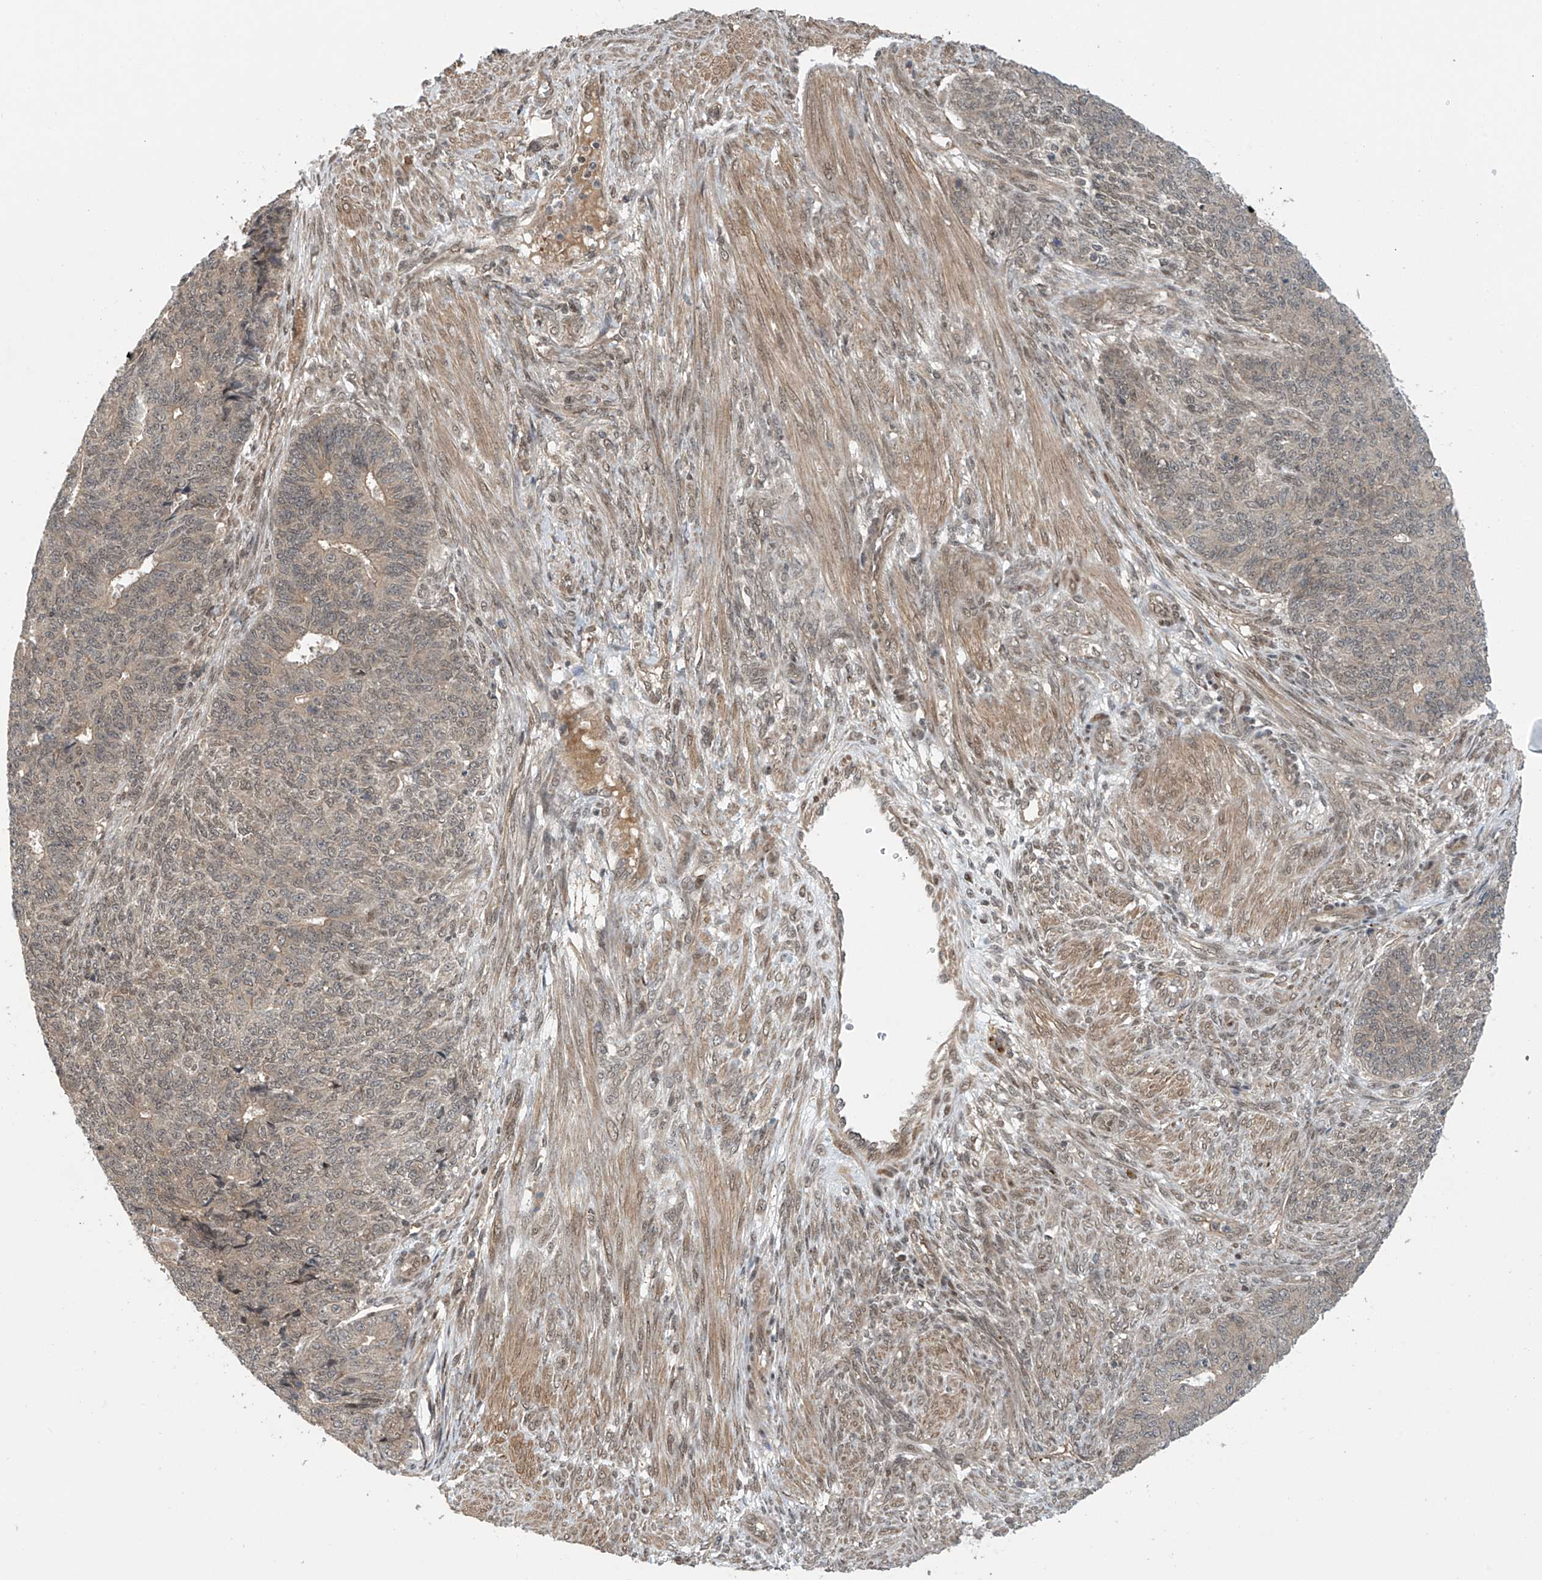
{"staining": {"intensity": "weak", "quantity": "25%-75%", "location": "cytoplasmic/membranous,nuclear"}, "tissue": "endometrial cancer", "cell_type": "Tumor cells", "image_type": "cancer", "snomed": [{"axis": "morphology", "description": "Adenocarcinoma, NOS"}, {"axis": "topography", "description": "Endometrium"}], "caption": "Immunohistochemical staining of adenocarcinoma (endometrial) exhibits weak cytoplasmic/membranous and nuclear protein expression in approximately 25%-75% of tumor cells. (DAB = brown stain, brightfield microscopy at high magnification).", "gene": "ABHD13", "patient": {"sex": "female", "age": 32}}